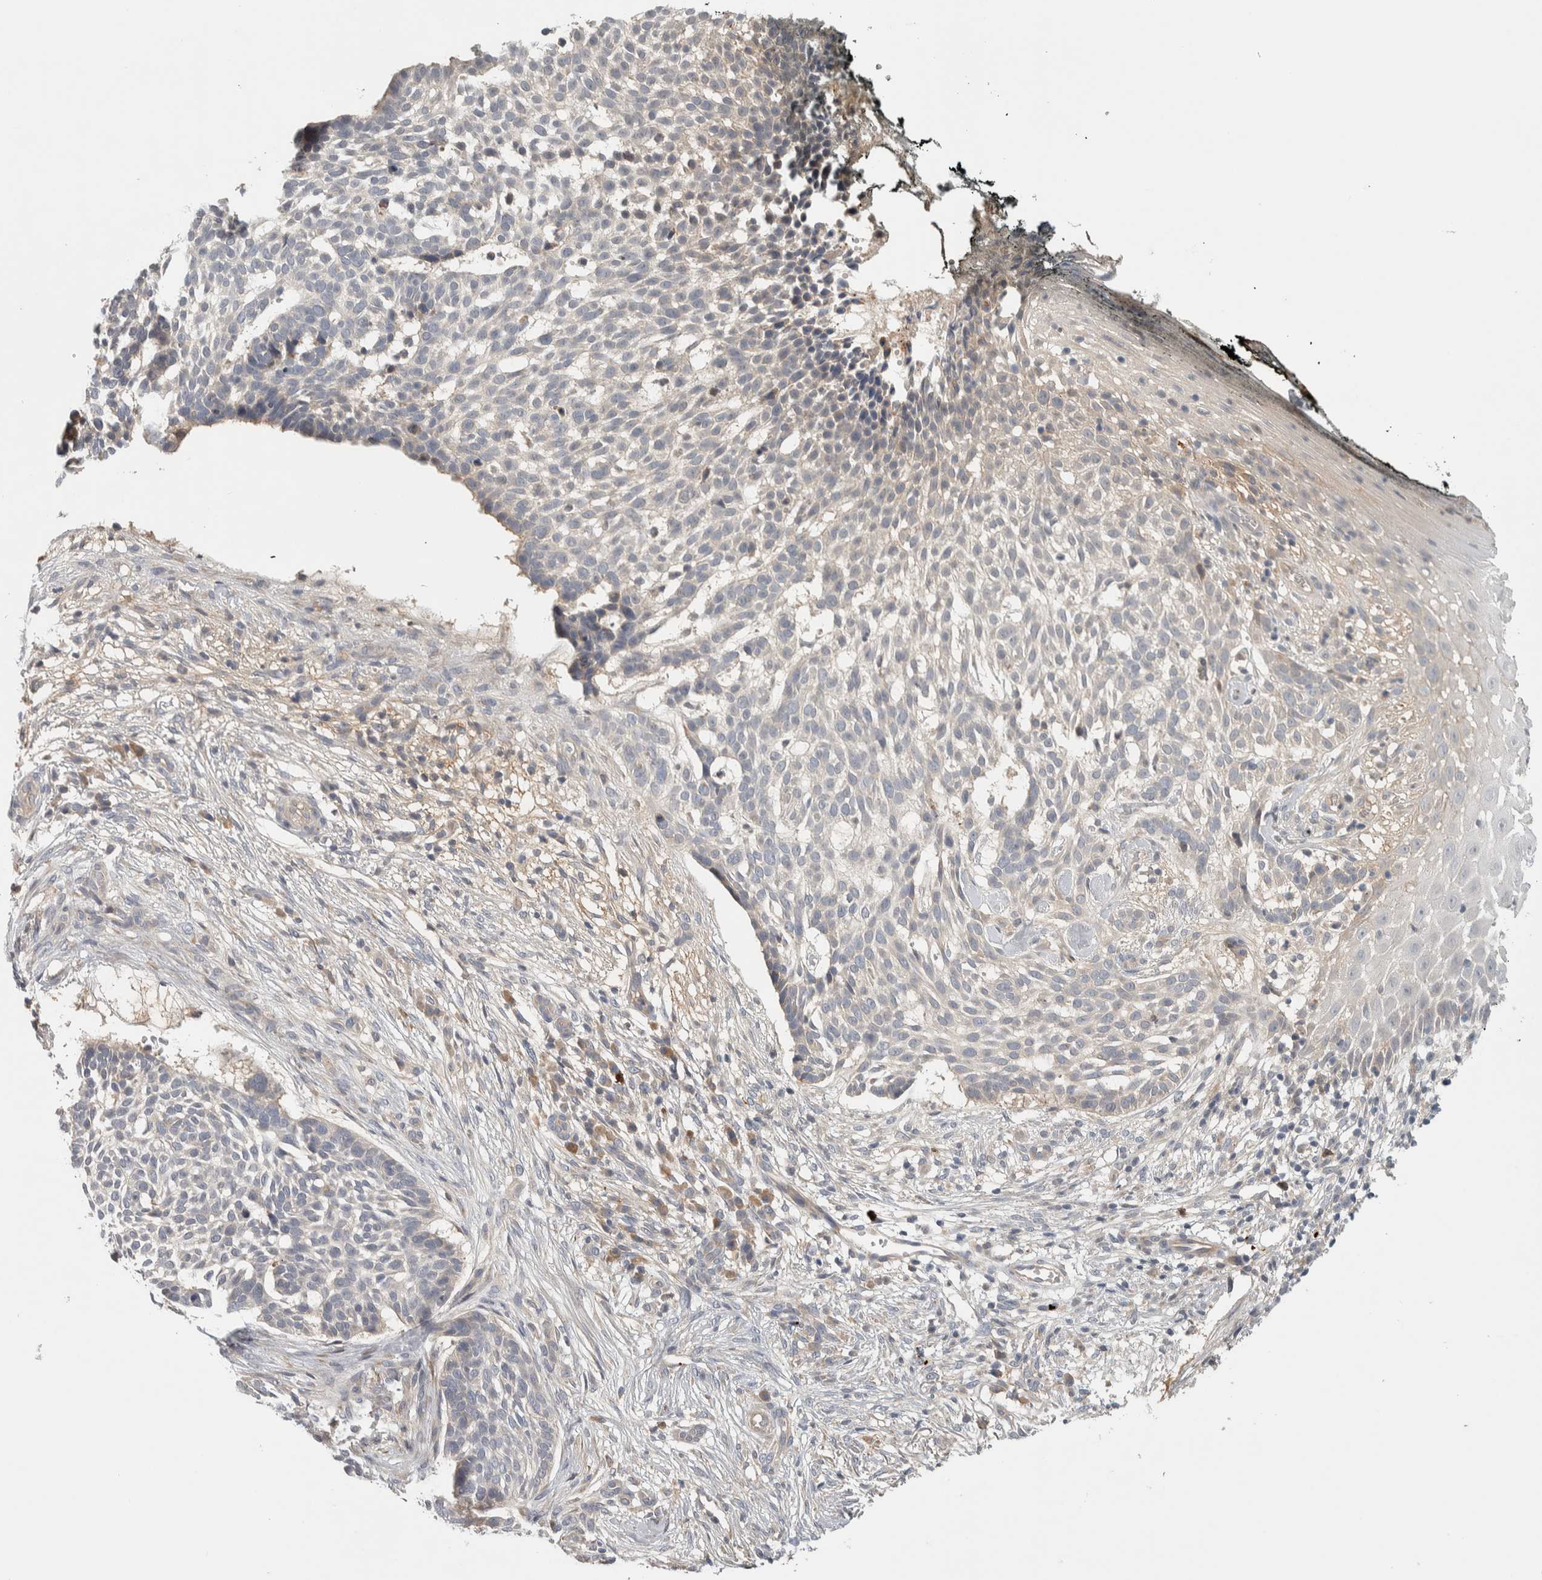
{"staining": {"intensity": "negative", "quantity": "none", "location": "none"}, "tissue": "skin cancer", "cell_type": "Tumor cells", "image_type": "cancer", "snomed": [{"axis": "morphology", "description": "Basal cell carcinoma"}, {"axis": "topography", "description": "Skin"}], "caption": "A high-resolution histopathology image shows IHC staining of skin cancer (basal cell carcinoma), which exhibits no significant positivity in tumor cells. (DAB (3,3'-diaminobenzidine) immunohistochemistry visualized using brightfield microscopy, high magnification).", "gene": "ADPRM", "patient": {"sex": "female", "age": 64}}